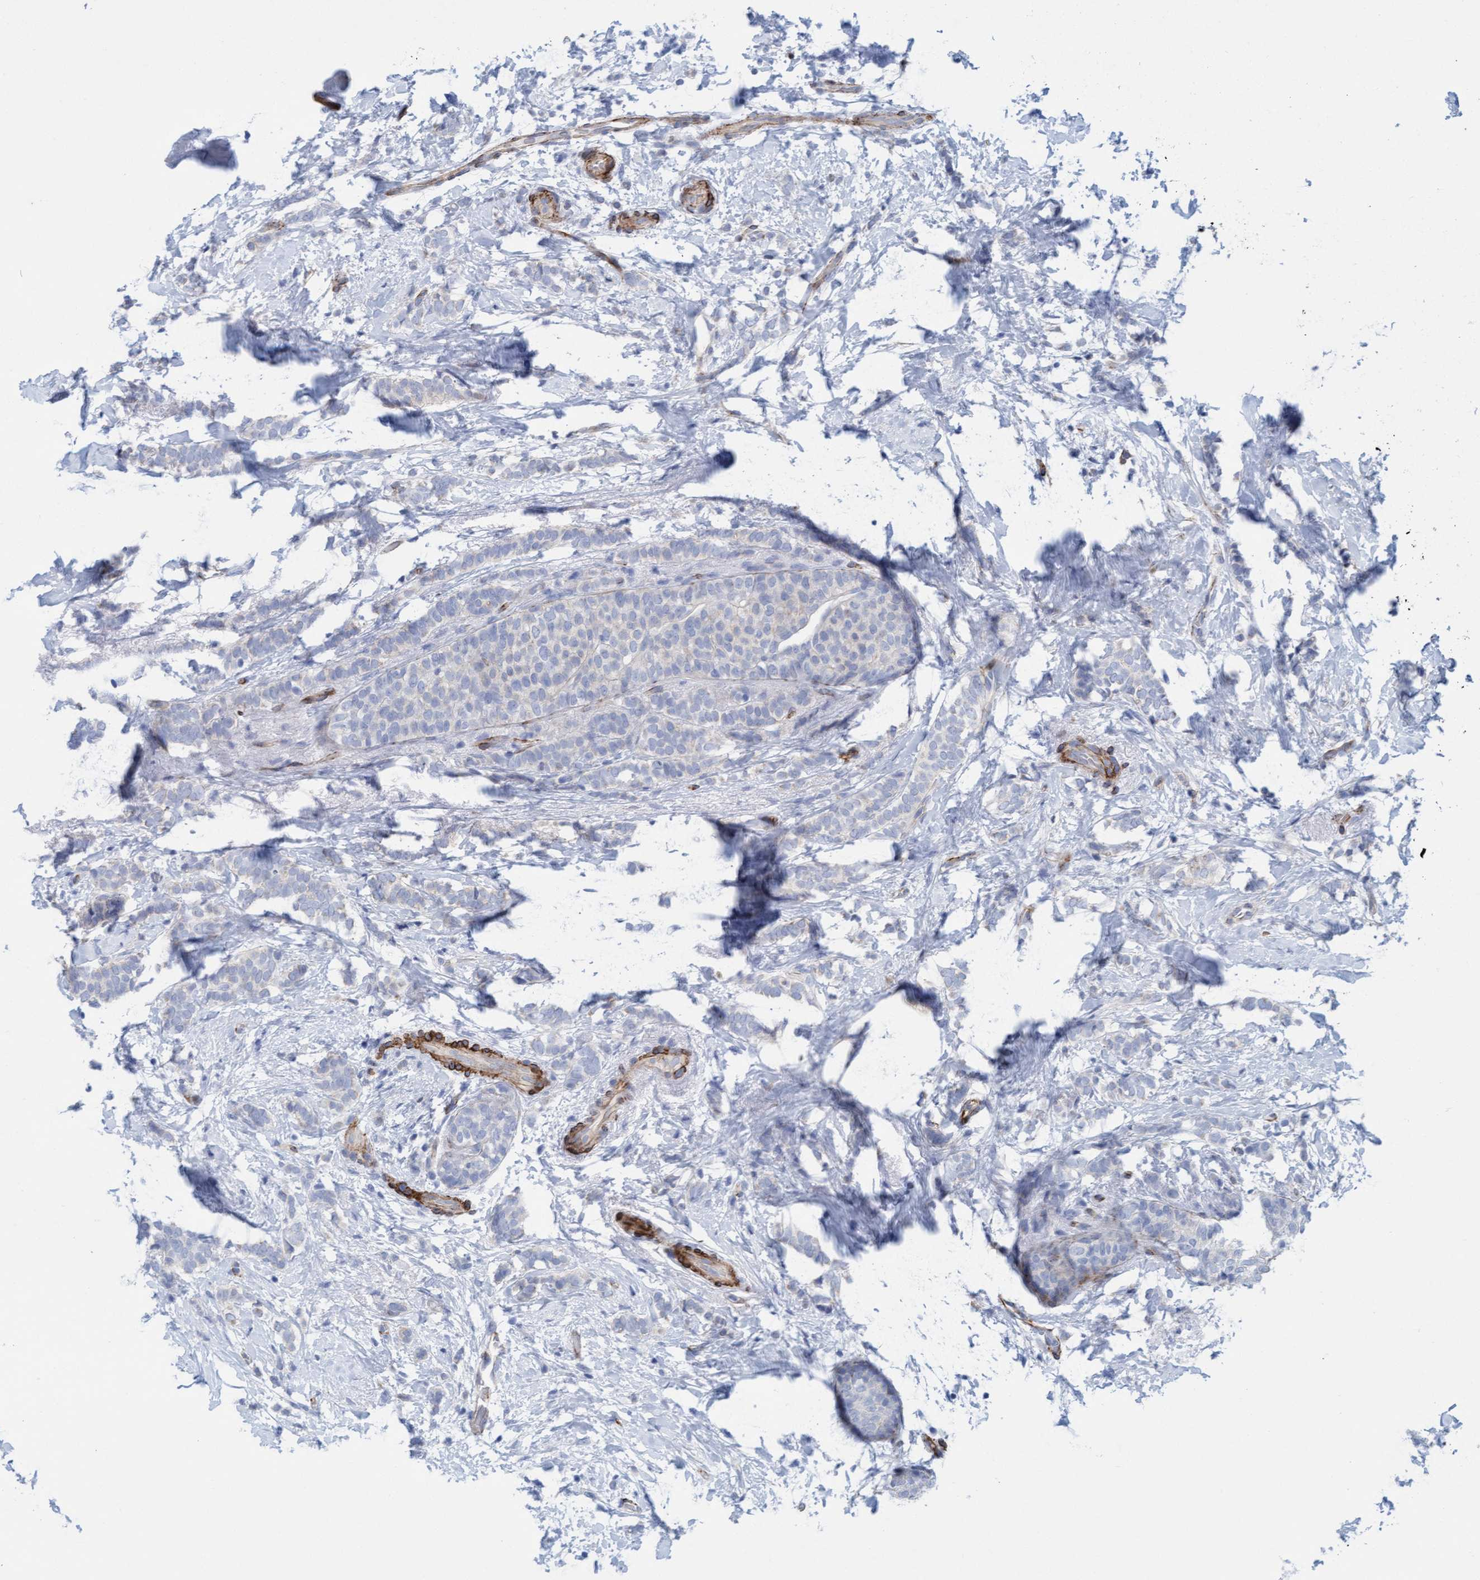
{"staining": {"intensity": "negative", "quantity": "none", "location": "none"}, "tissue": "breast cancer", "cell_type": "Tumor cells", "image_type": "cancer", "snomed": [{"axis": "morphology", "description": "Lobular carcinoma"}, {"axis": "topography", "description": "Breast"}], "caption": "Tumor cells show no significant staining in breast lobular carcinoma.", "gene": "MTFR1", "patient": {"sex": "female", "age": 50}}